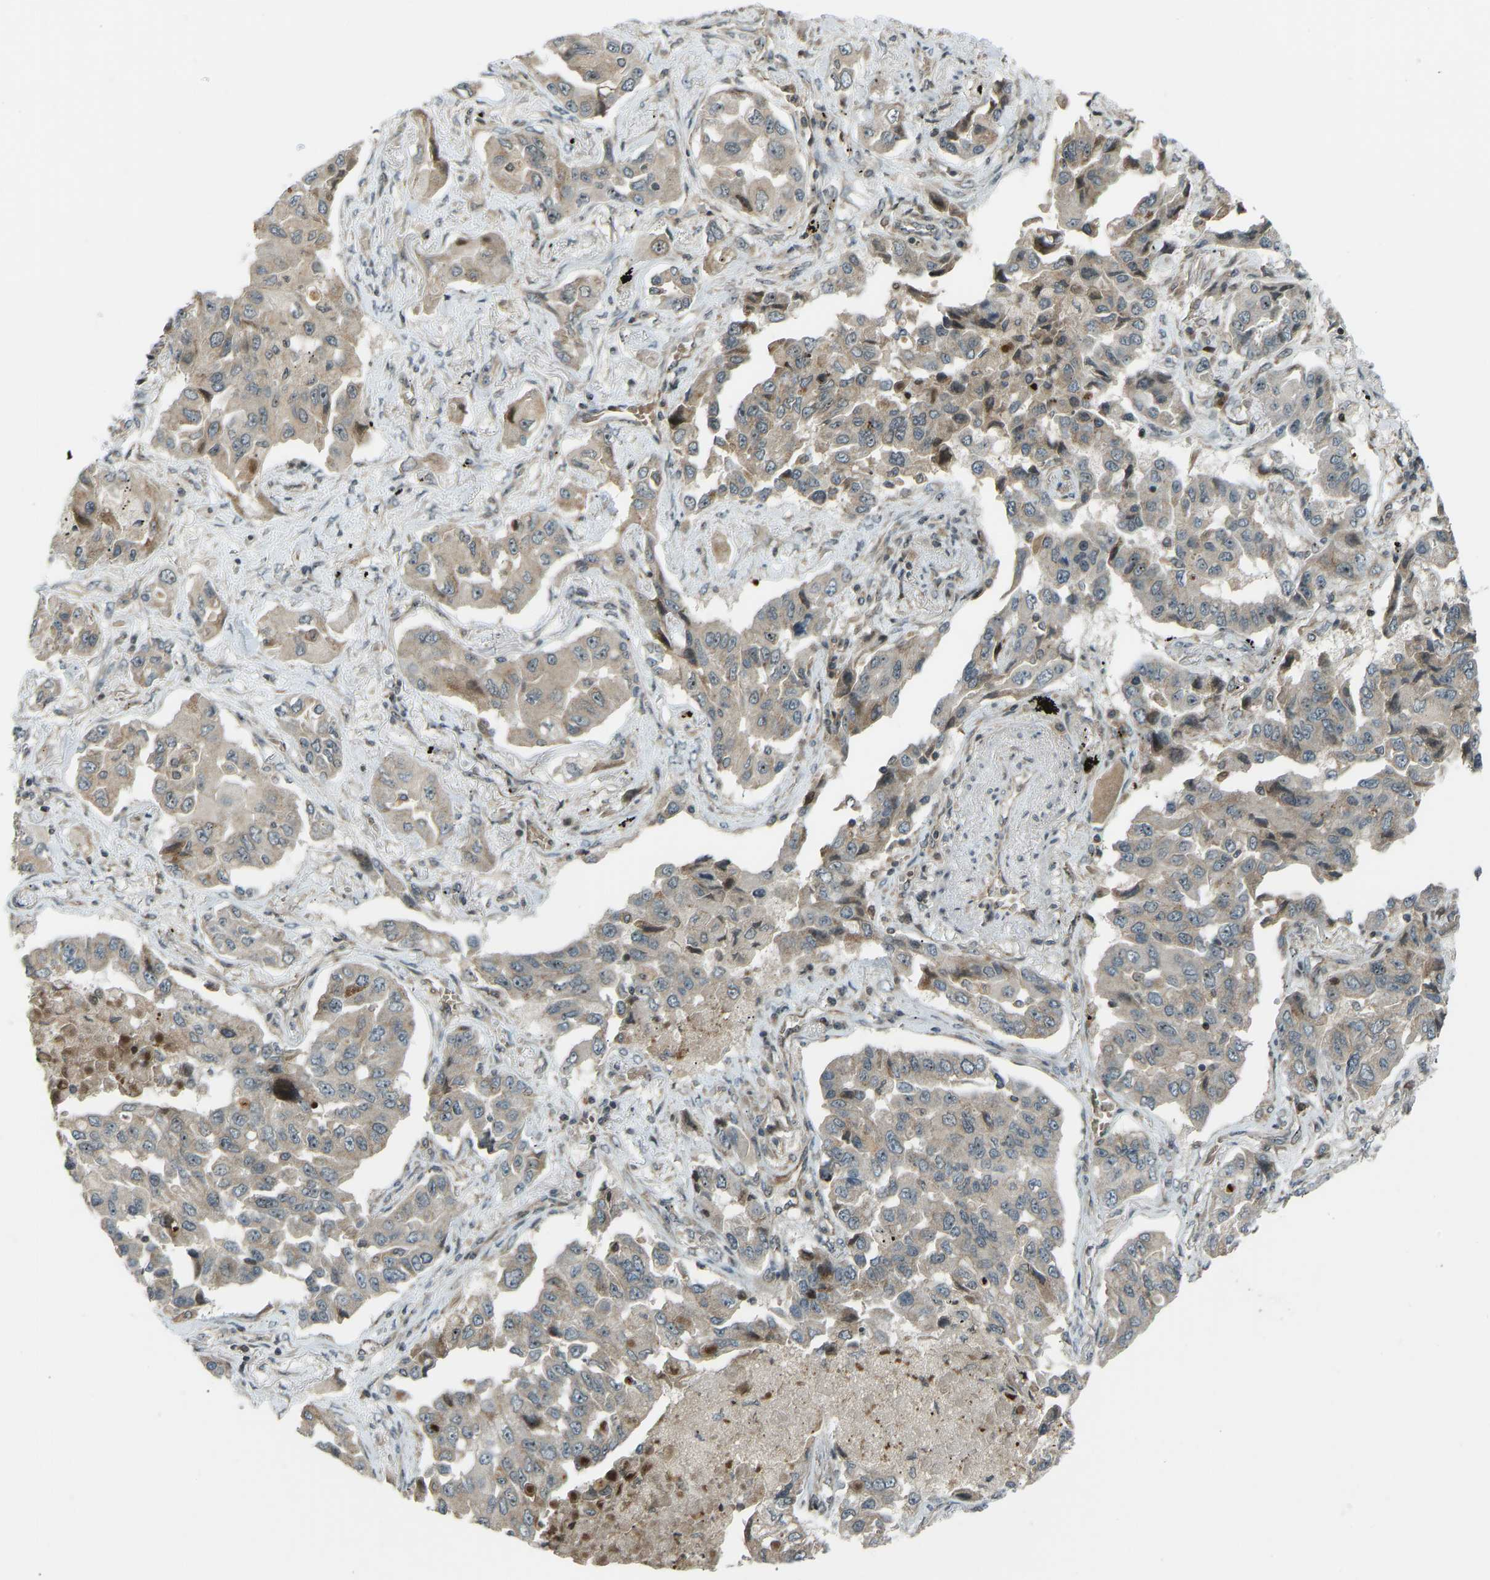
{"staining": {"intensity": "weak", "quantity": "25%-75%", "location": "cytoplasmic/membranous"}, "tissue": "lung cancer", "cell_type": "Tumor cells", "image_type": "cancer", "snomed": [{"axis": "morphology", "description": "Adenocarcinoma, NOS"}, {"axis": "topography", "description": "Lung"}], "caption": "Approximately 25%-75% of tumor cells in lung cancer (adenocarcinoma) reveal weak cytoplasmic/membranous protein positivity as visualized by brown immunohistochemical staining.", "gene": "SVOPL", "patient": {"sex": "female", "age": 65}}